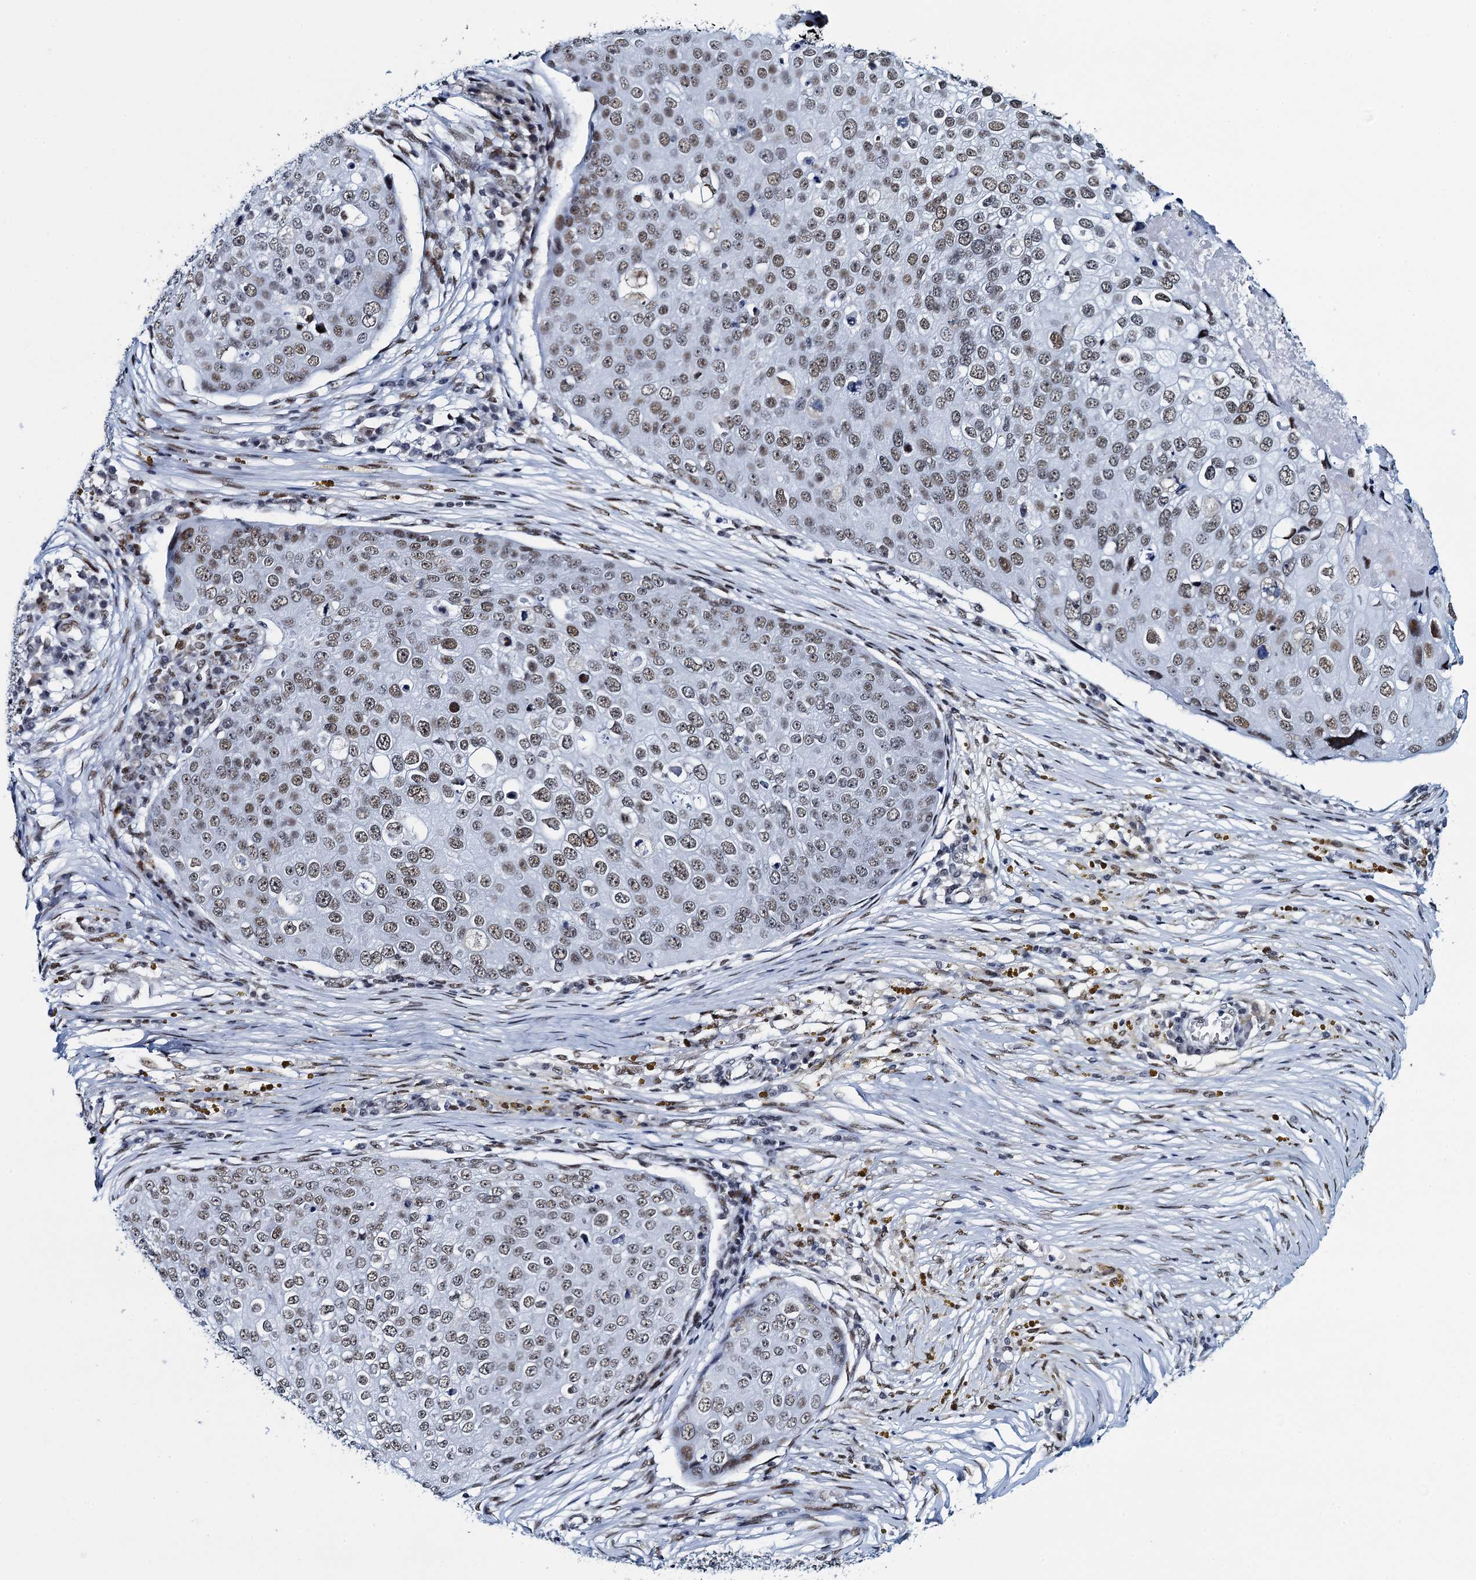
{"staining": {"intensity": "weak", "quantity": ">75%", "location": "nuclear"}, "tissue": "skin cancer", "cell_type": "Tumor cells", "image_type": "cancer", "snomed": [{"axis": "morphology", "description": "Squamous cell carcinoma, NOS"}, {"axis": "topography", "description": "Skin"}], "caption": "Approximately >75% of tumor cells in human skin squamous cell carcinoma show weak nuclear protein expression as visualized by brown immunohistochemical staining.", "gene": "HNRNPUL2", "patient": {"sex": "male", "age": 71}}